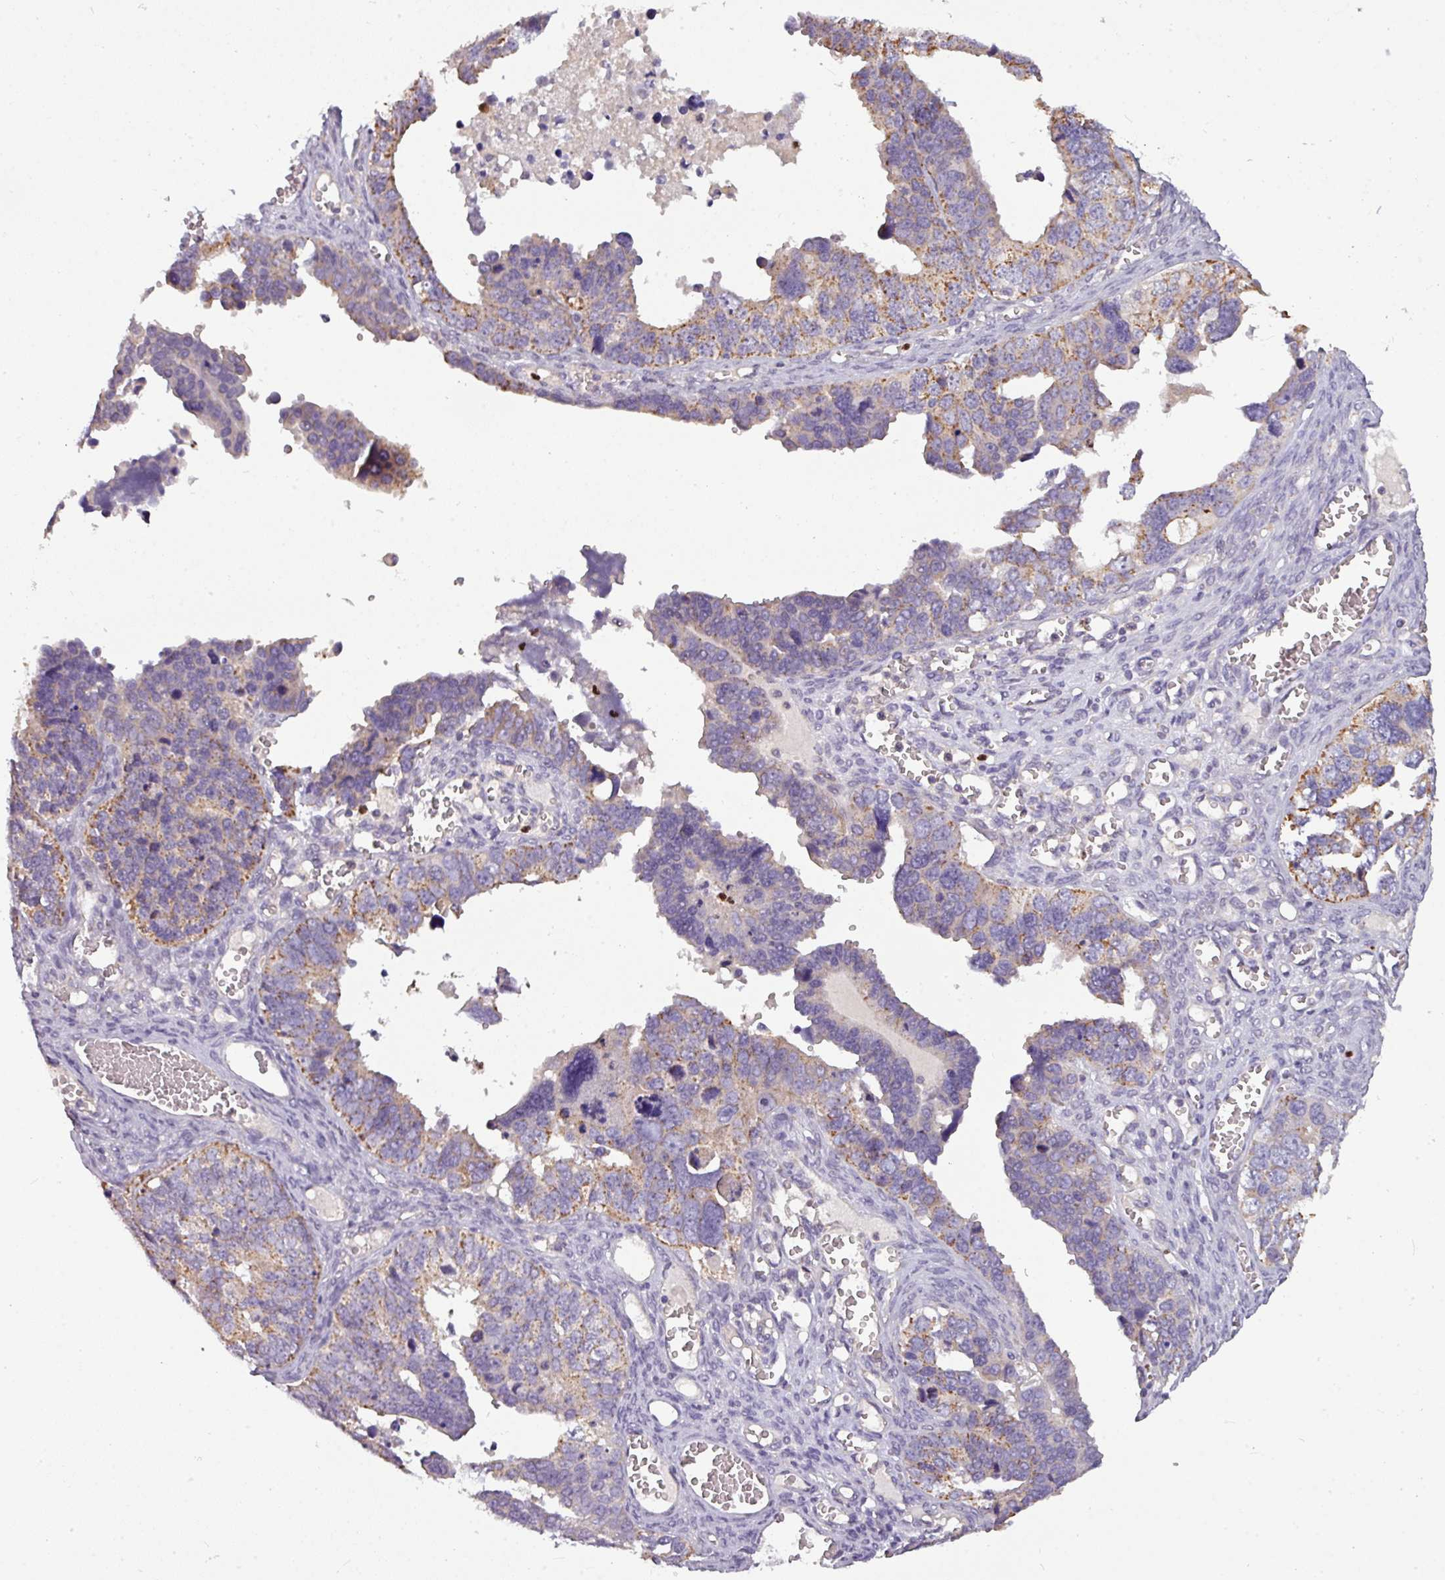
{"staining": {"intensity": "moderate", "quantity": "25%-75%", "location": "cytoplasmic/membranous"}, "tissue": "ovarian cancer", "cell_type": "Tumor cells", "image_type": "cancer", "snomed": [{"axis": "morphology", "description": "Cystadenocarcinoma, serous, NOS"}, {"axis": "topography", "description": "Ovary"}], "caption": "Immunohistochemistry (DAB) staining of human ovarian cancer (serous cystadenocarcinoma) displays moderate cytoplasmic/membranous protein positivity in about 25%-75% of tumor cells. (DAB = brown stain, brightfield microscopy at high magnification).", "gene": "PAPLN", "patient": {"sex": "female", "age": 76}}